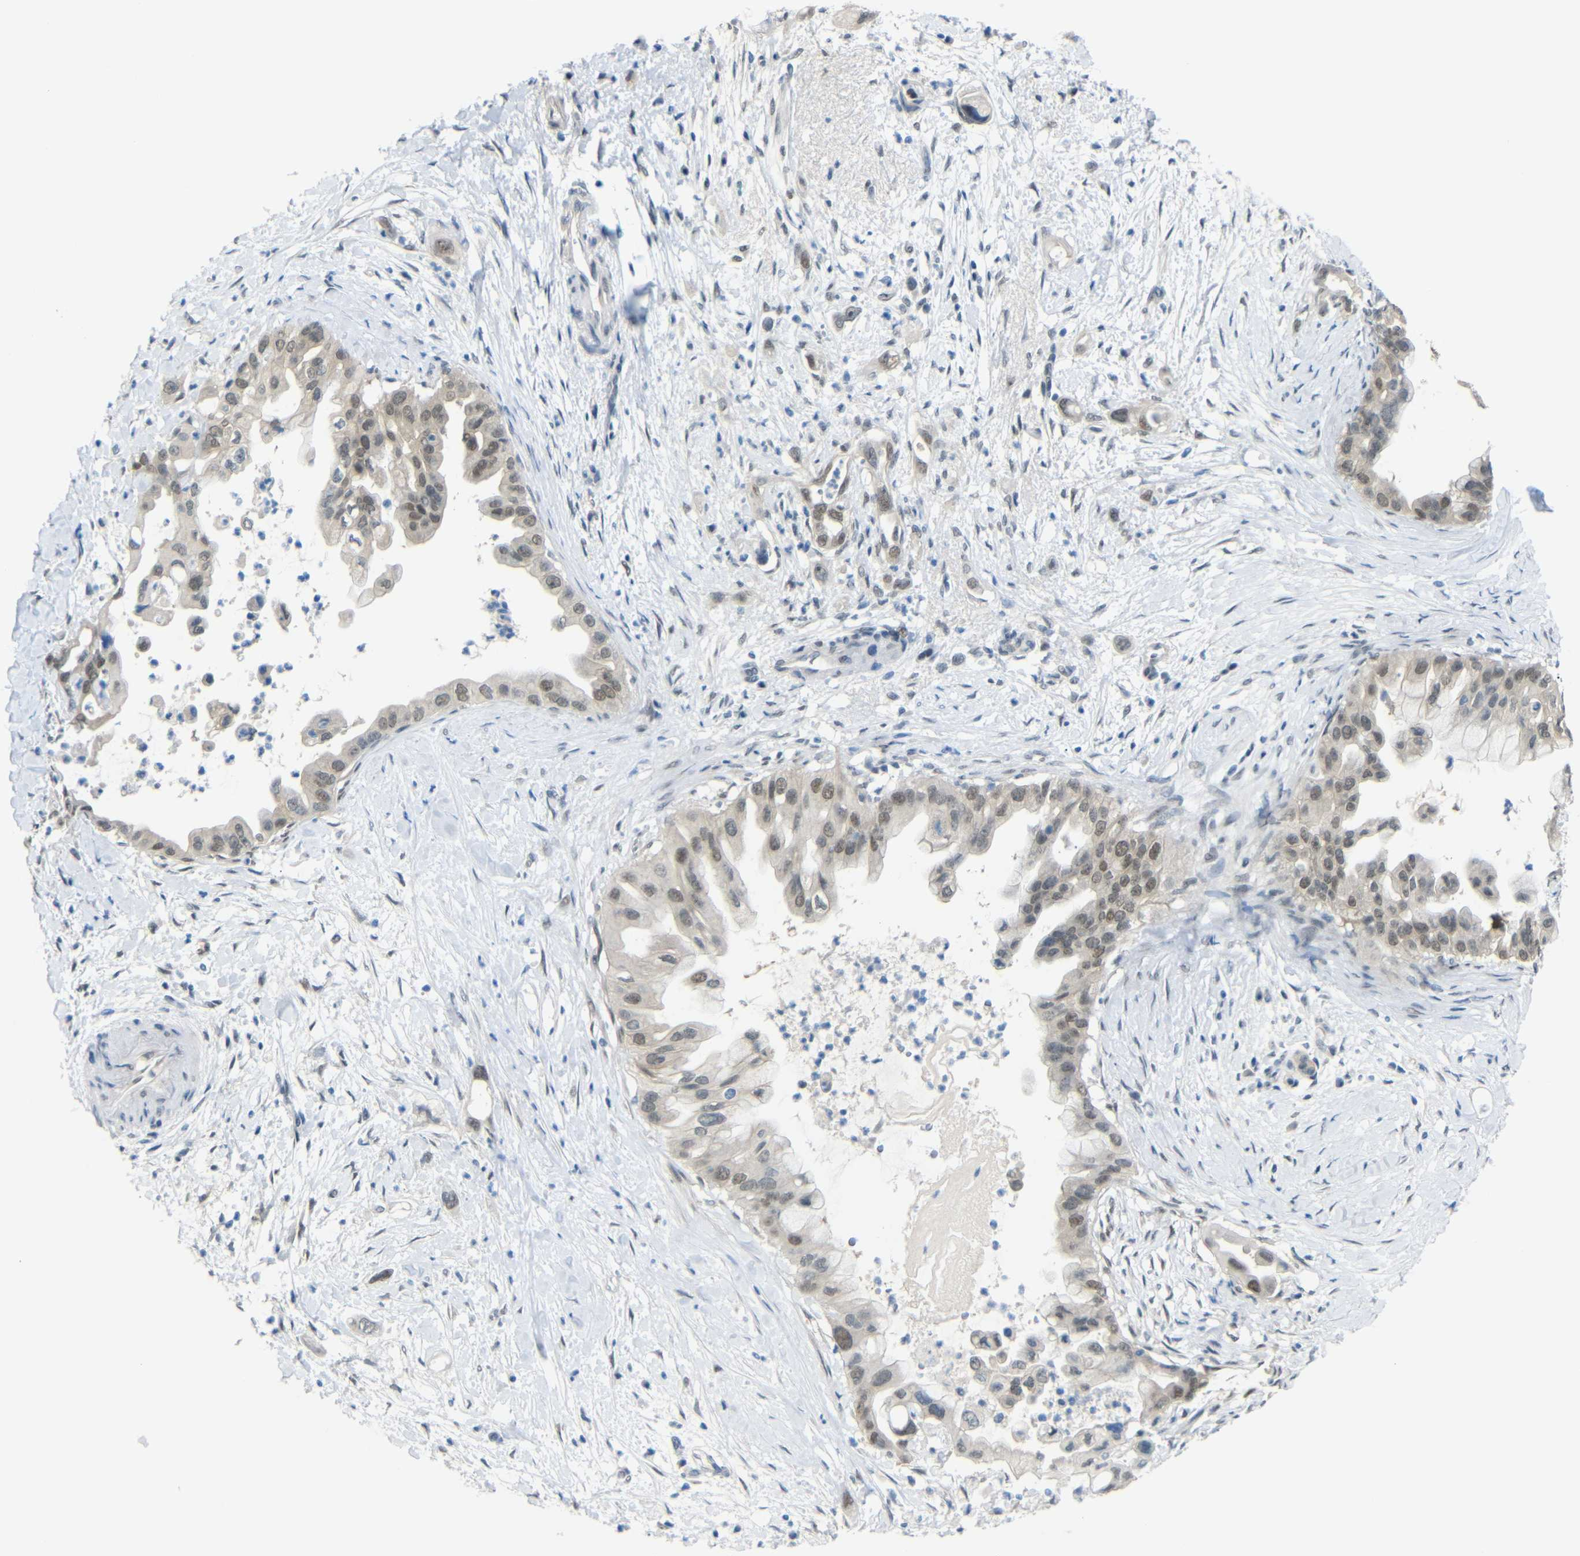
{"staining": {"intensity": "moderate", "quantity": ">75%", "location": "nuclear"}, "tissue": "pancreatic cancer", "cell_type": "Tumor cells", "image_type": "cancer", "snomed": [{"axis": "morphology", "description": "Adenocarcinoma, NOS"}, {"axis": "topography", "description": "Pancreas"}], "caption": "A photomicrograph showing moderate nuclear positivity in approximately >75% of tumor cells in pancreatic adenocarcinoma, as visualized by brown immunohistochemical staining.", "gene": "GPR158", "patient": {"sex": "male", "age": 55}}